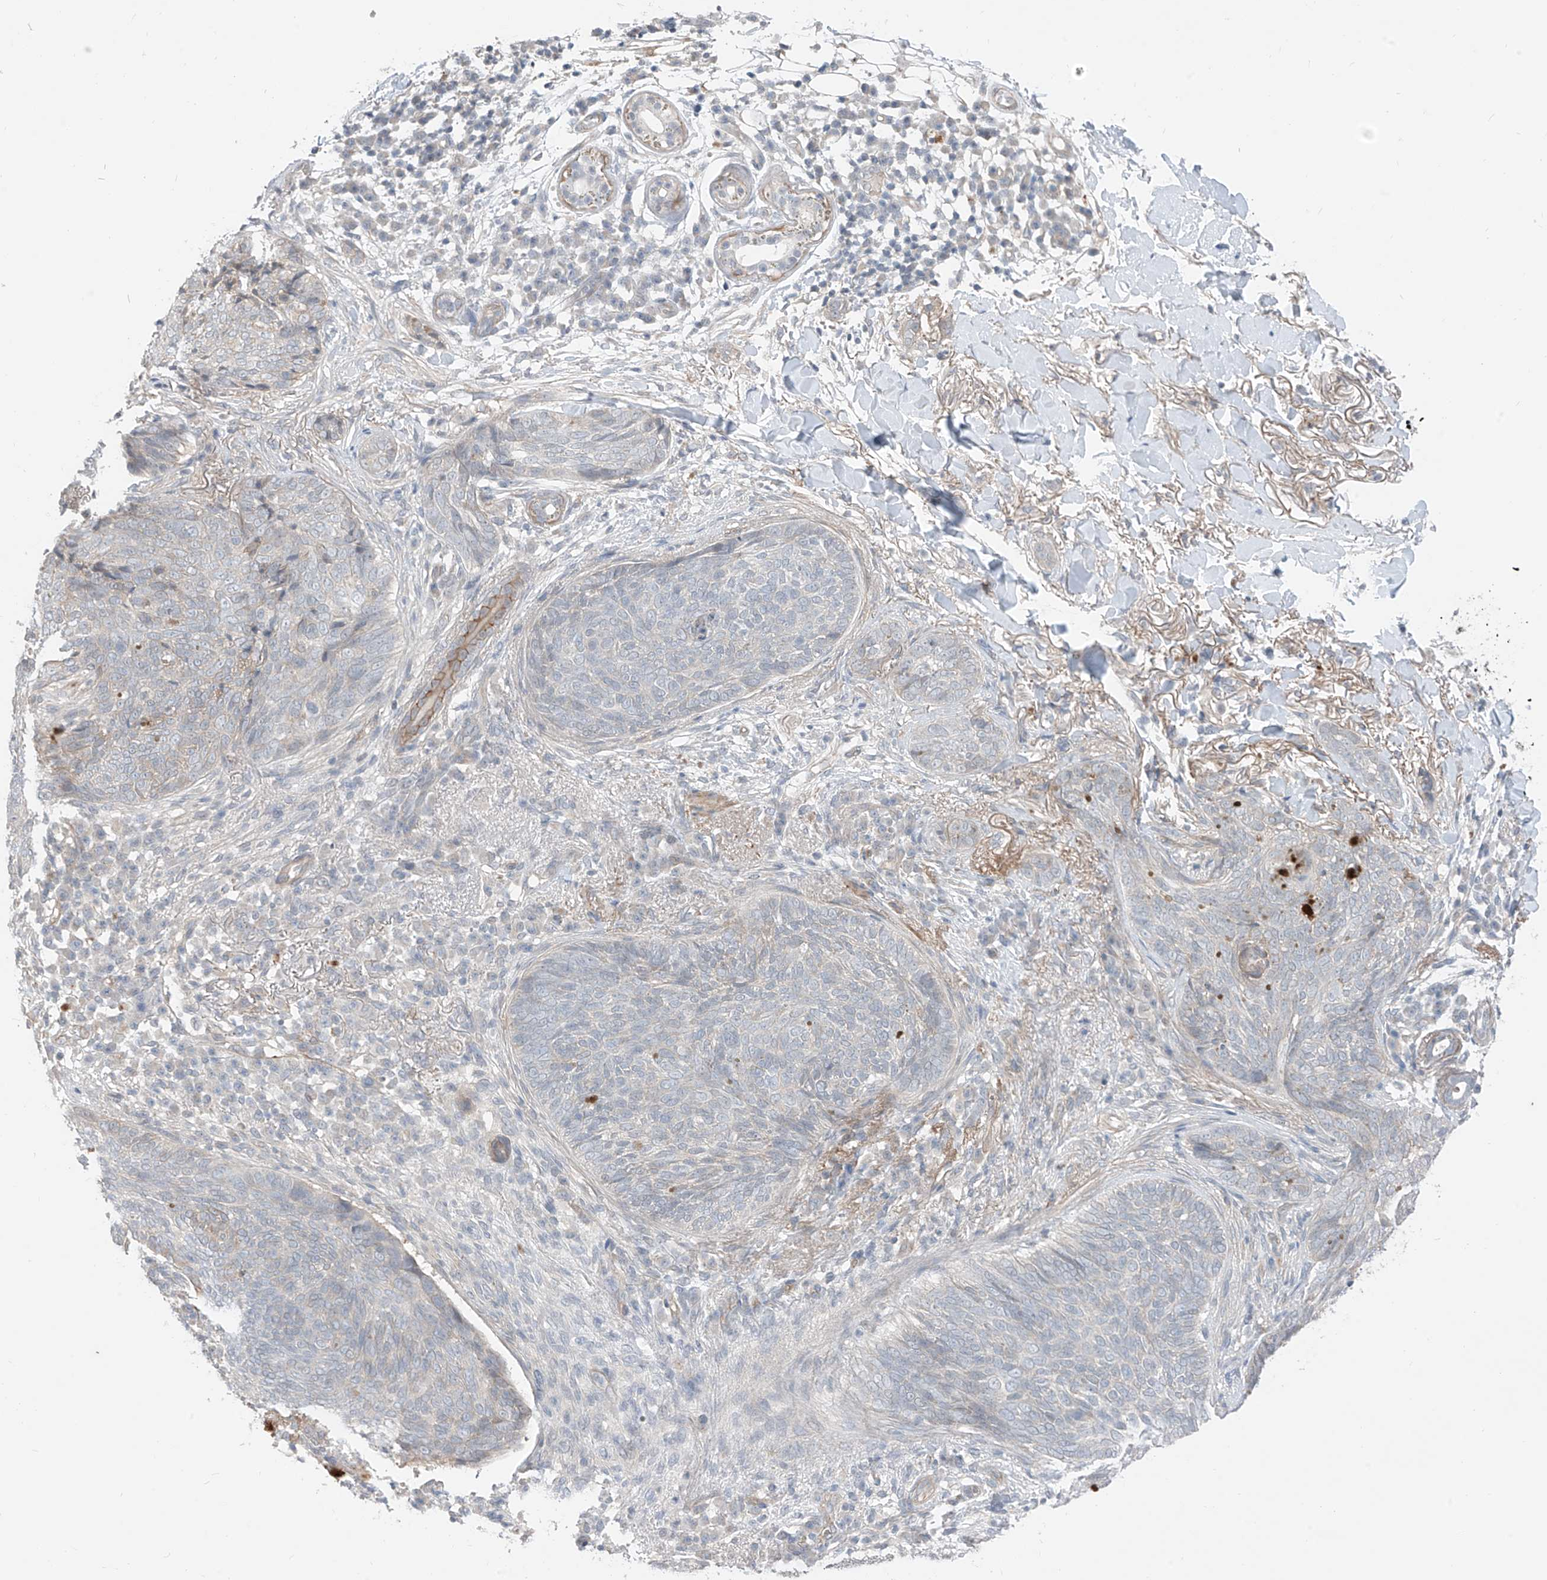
{"staining": {"intensity": "negative", "quantity": "none", "location": "none"}, "tissue": "skin cancer", "cell_type": "Tumor cells", "image_type": "cancer", "snomed": [{"axis": "morphology", "description": "Basal cell carcinoma"}, {"axis": "topography", "description": "Skin"}], "caption": "The immunohistochemistry image has no significant staining in tumor cells of basal cell carcinoma (skin) tissue.", "gene": "ABLIM2", "patient": {"sex": "male", "age": 85}}